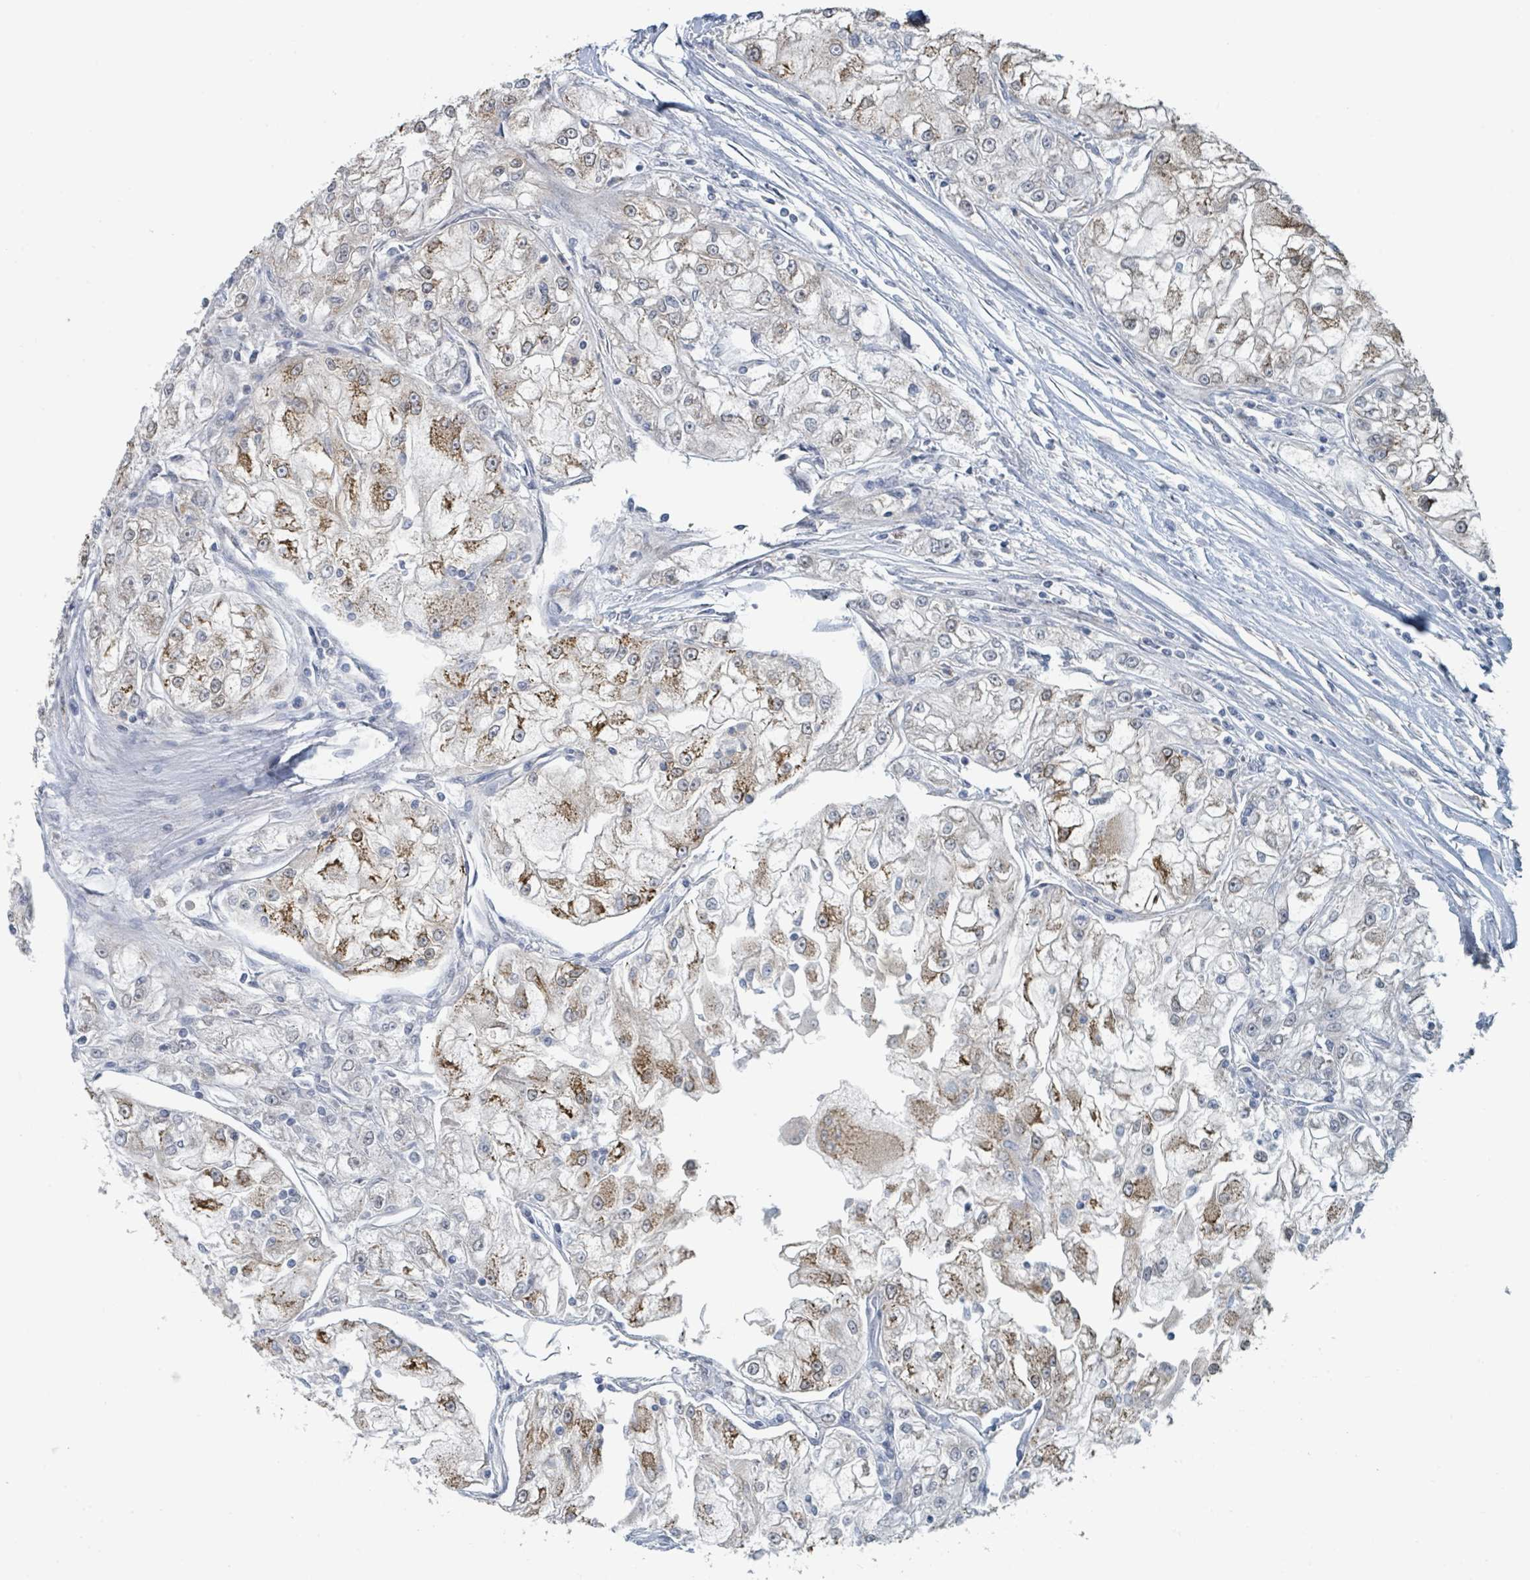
{"staining": {"intensity": "moderate", "quantity": ">75%", "location": "cytoplasmic/membranous"}, "tissue": "renal cancer", "cell_type": "Tumor cells", "image_type": "cancer", "snomed": [{"axis": "morphology", "description": "Adenocarcinoma, NOS"}, {"axis": "topography", "description": "Kidney"}], "caption": "Immunohistochemical staining of human renal cancer demonstrates moderate cytoplasmic/membranous protein positivity in approximately >75% of tumor cells.", "gene": "ANKRD55", "patient": {"sex": "female", "age": 72}}